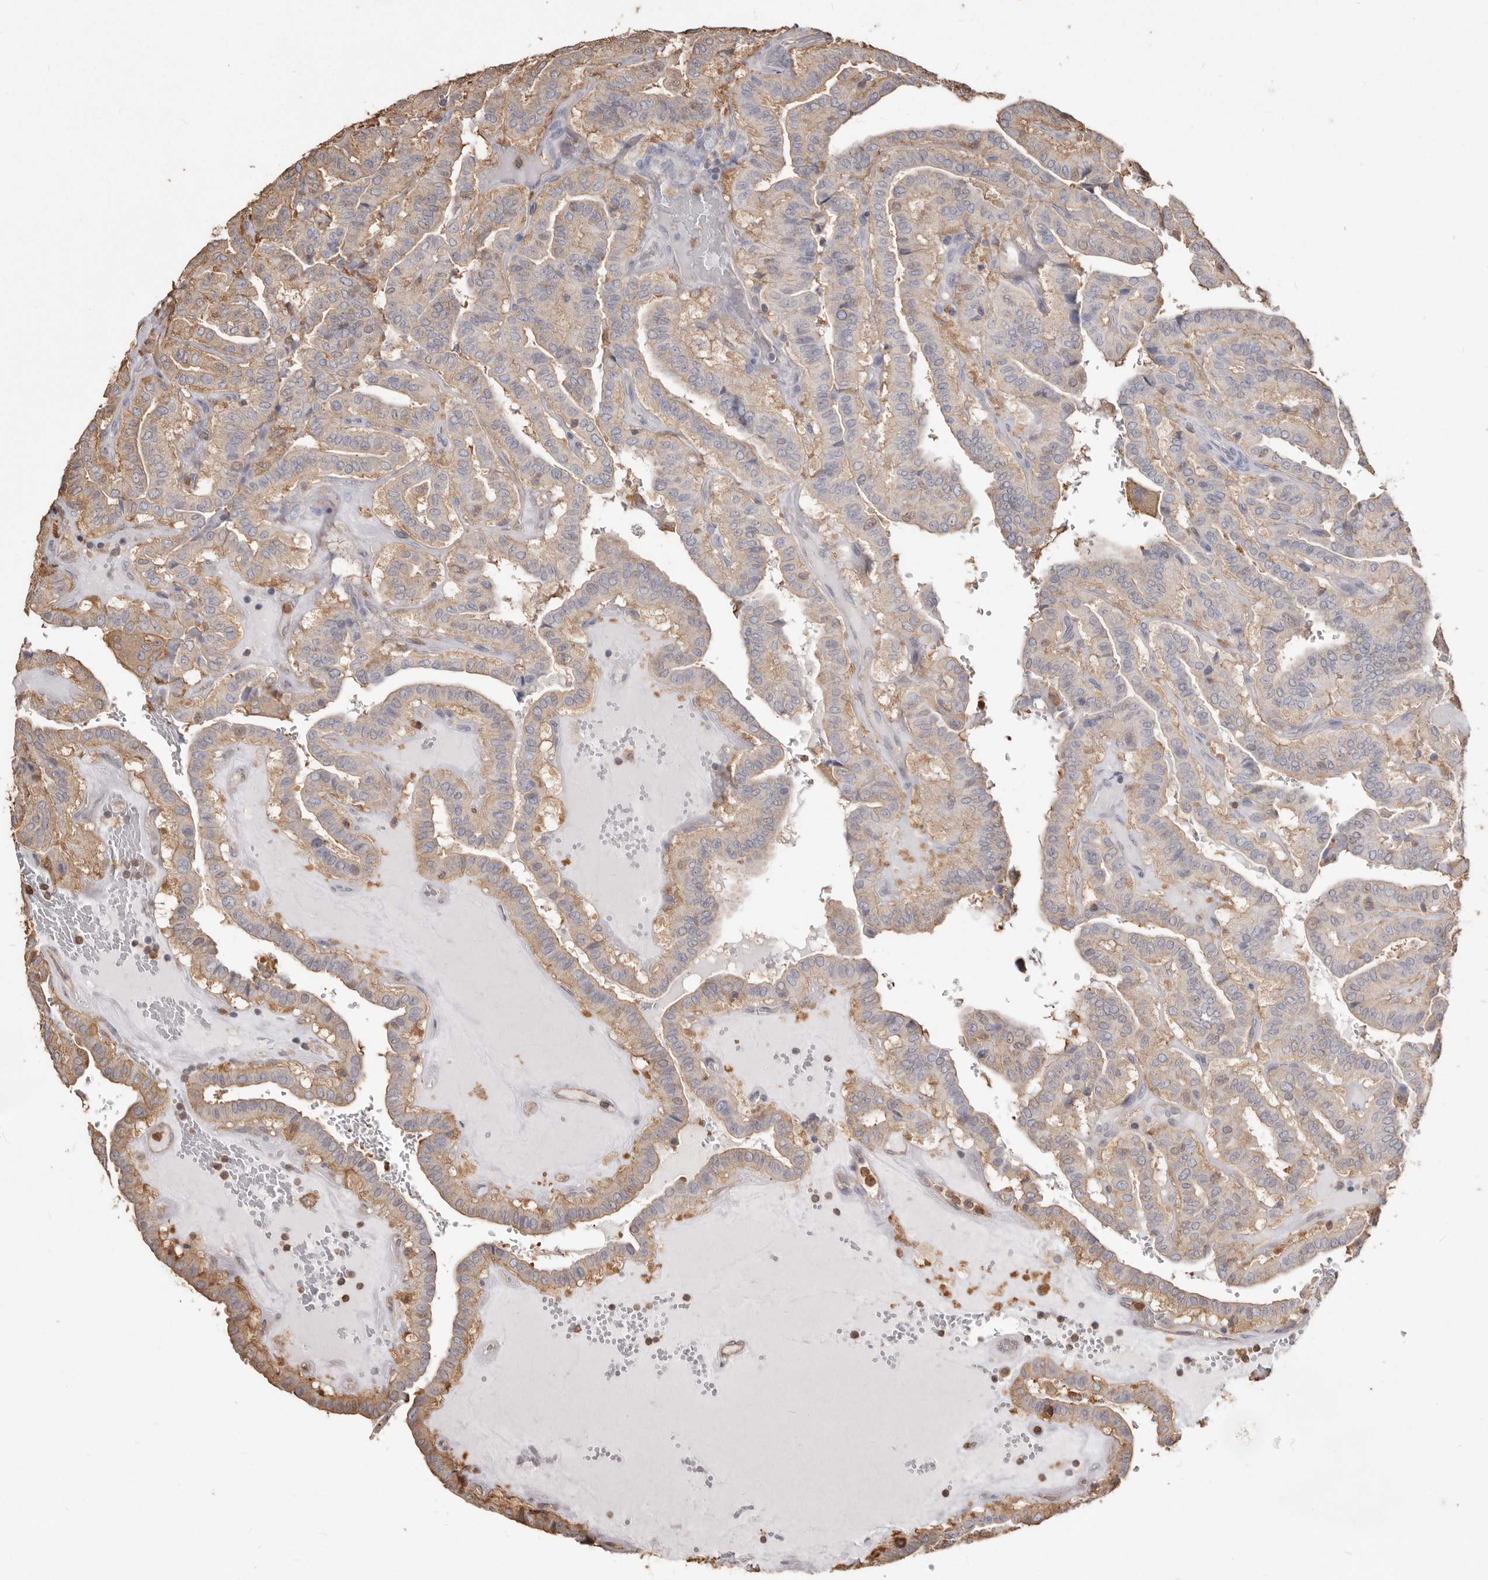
{"staining": {"intensity": "moderate", "quantity": "25%-75%", "location": "cytoplasmic/membranous"}, "tissue": "thyroid cancer", "cell_type": "Tumor cells", "image_type": "cancer", "snomed": [{"axis": "morphology", "description": "Papillary adenocarcinoma, NOS"}, {"axis": "topography", "description": "Thyroid gland"}], "caption": "Thyroid cancer stained with a protein marker shows moderate staining in tumor cells.", "gene": "PKM", "patient": {"sex": "male", "age": 77}}